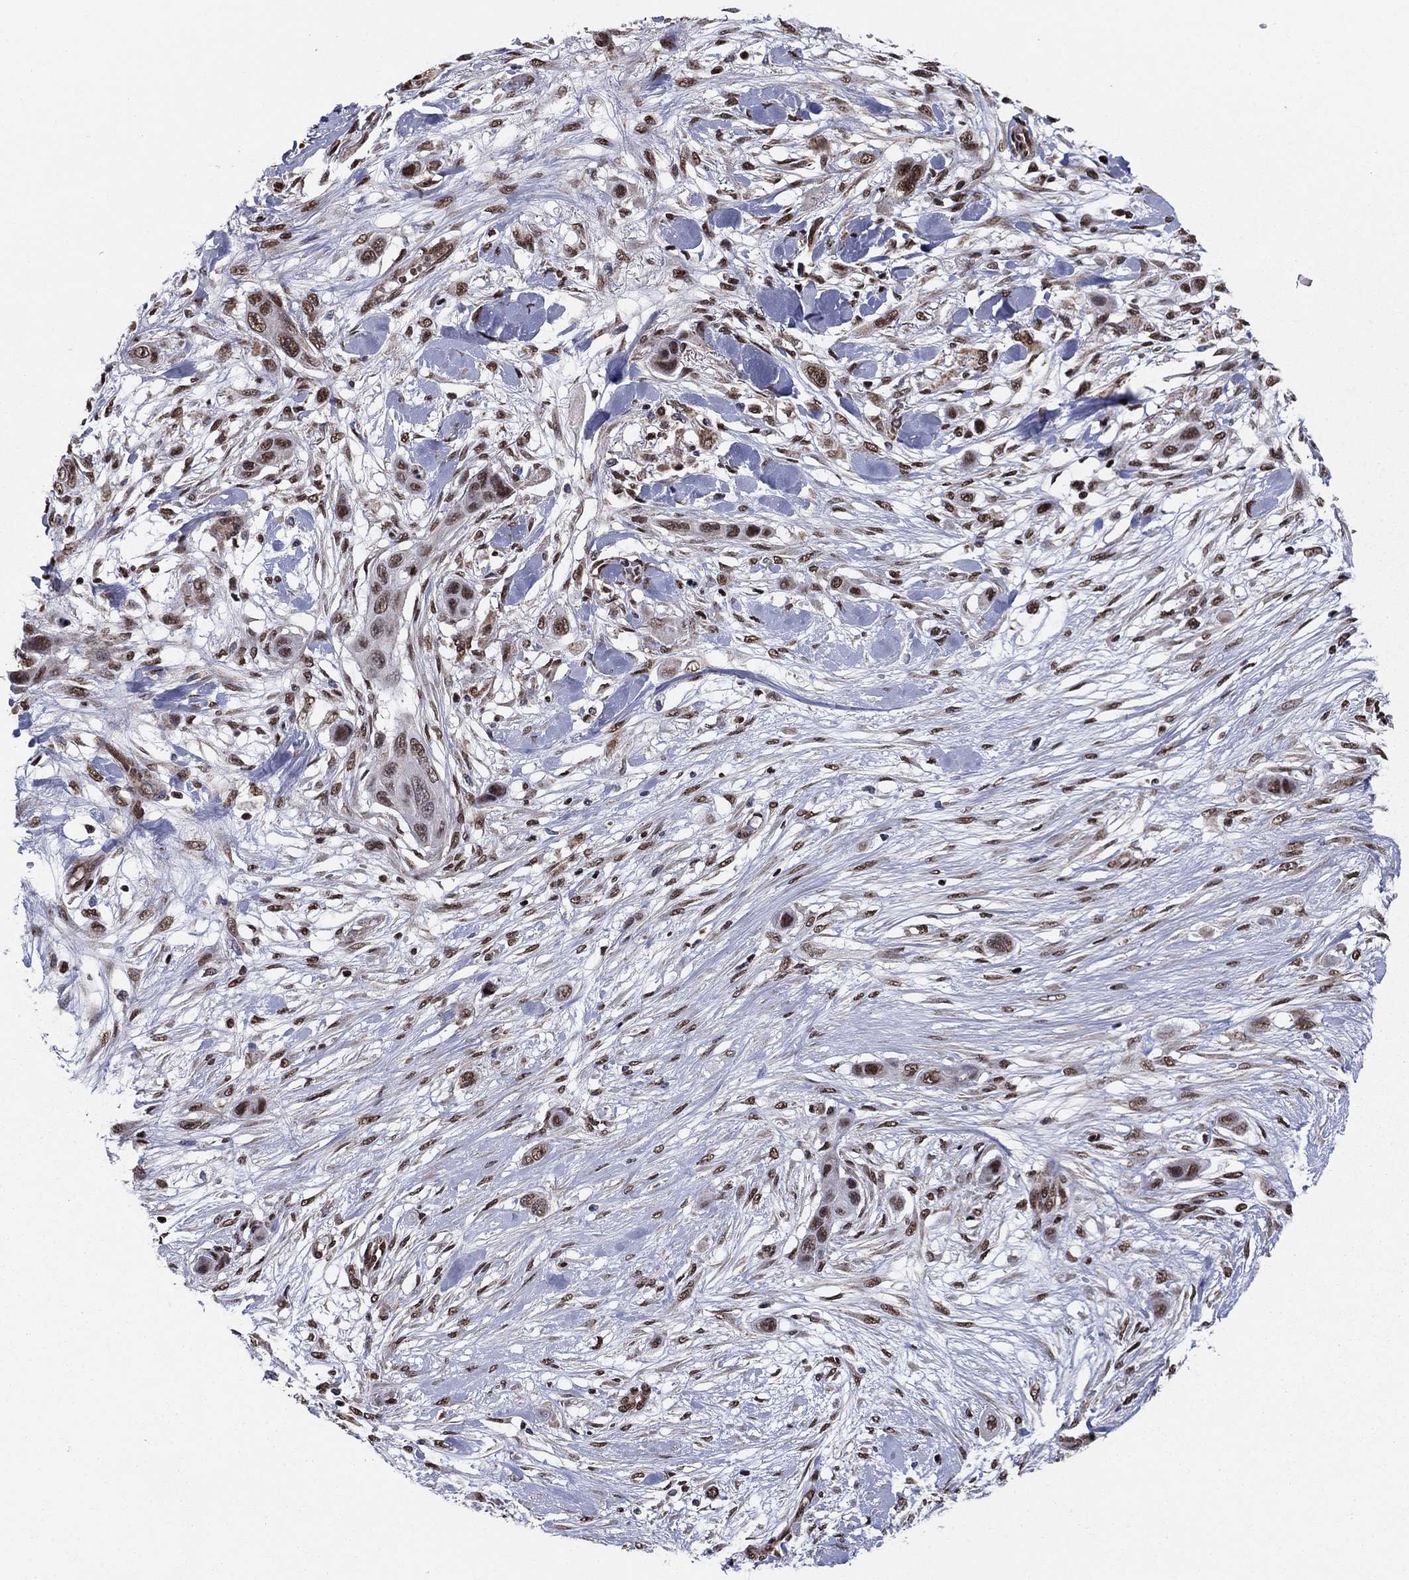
{"staining": {"intensity": "moderate", "quantity": ">75%", "location": "cytoplasmic/membranous,nuclear"}, "tissue": "skin cancer", "cell_type": "Tumor cells", "image_type": "cancer", "snomed": [{"axis": "morphology", "description": "Squamous cell carcinoma, NOS"}, {"axis": "topography", "description": "Skin"}], "caption": "Protein positivity by immunohistochemistry (IHC) demonstrates moderate cytoplasmic/membranous and nuclear positivity in about >75% of tumor cells in squamous cell carcinoma (skin).", "gene": "N4BP2", "patient": {"sex": "male", "age": 79}}